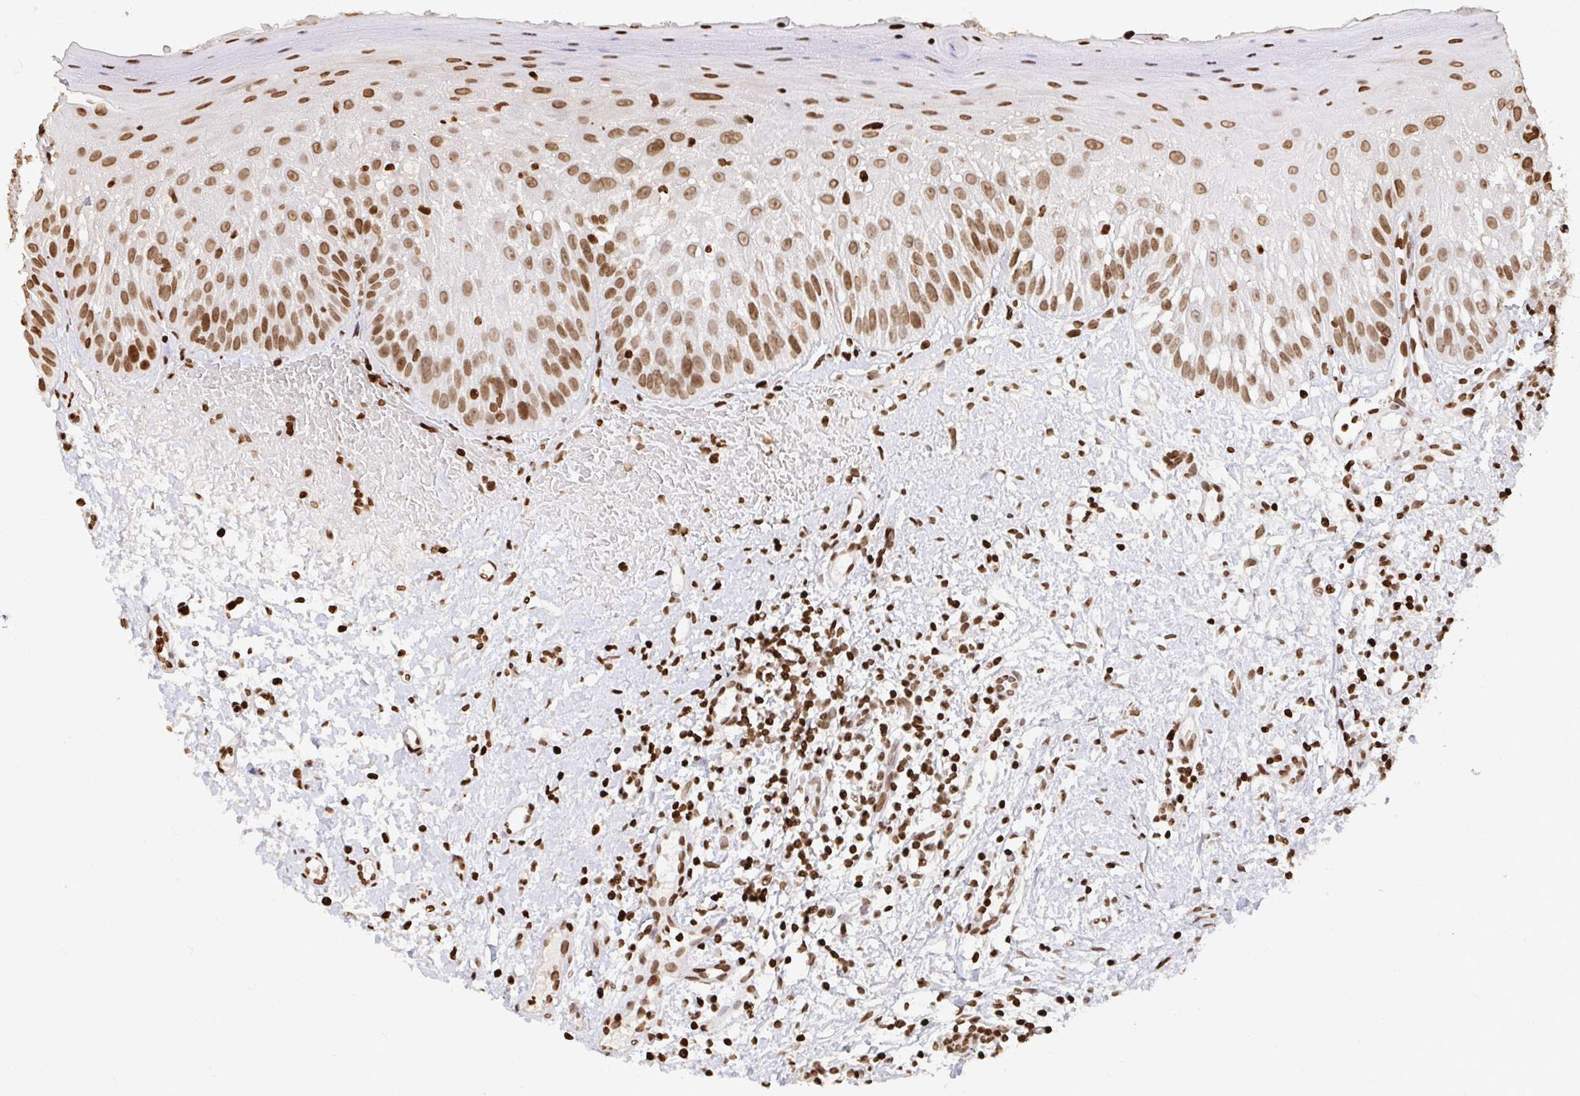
{"staining": {"intensity": "moderate", "quantity": ">75%", "location": "nuclear"}, "tissue": "oral mucosa", "cell_type": "Squamous epithelial cells", "image_type": "normal", "snomed": [{"axis": "morphology", "description": "Normal tissue, NOS"}, {"axis": "topography", "description": "Oral tissue"}, {"axis": "topography", "description": "Tounge, NOS"}], "caption": "Immunohistochemical staining of unremarkable oral mucosa exhibits moderate nuclear protein staining in approximately >75% of squamous epithelial cells. (Stains: DAB (3,3'-diaminobenzidine) in brown, nuclei in blue, Microscopy: brightfield microscopy at high magnification).", "gene": "H2BC5", "patient": {"sex": "male", "age": 83}}